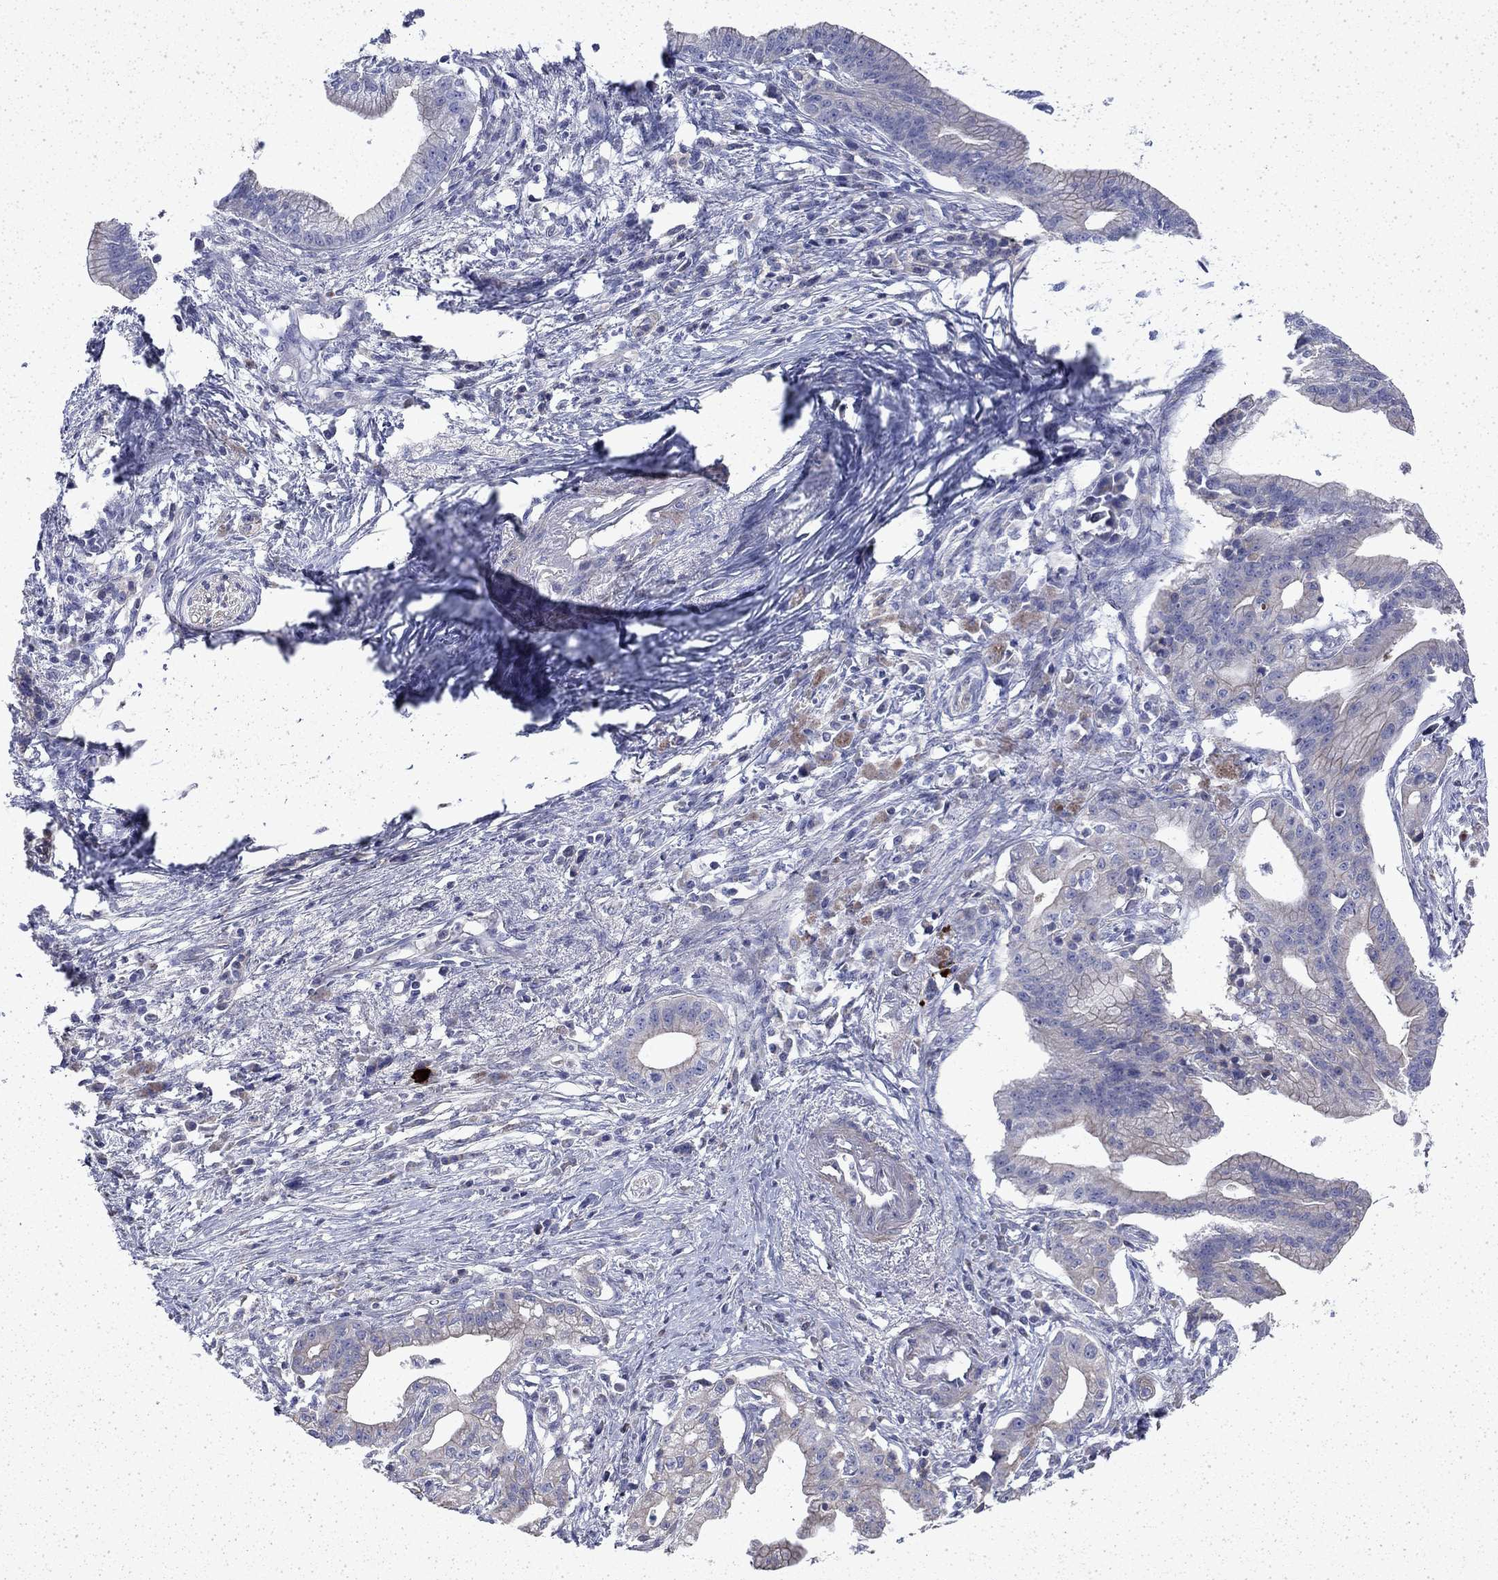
{"staining": {"intensity": "negative", "quantity": "none", "location": "none"}, "tissue": "pancreatic cancer", "cell_type": "Tumor cells", "image_type": "cancer", "snomed": [{"axis": "morphology", "description": "Normal tissue, NOS"}, {"axis": "morphology", "description": "Adenocarcinoma, NOS"}, {"axis": "topography", "description": "Pancreas"}], "caption": "Histopathology image shows no significant protein staining in tumor cells of adenocarcinoma (pancreatic). (DAB IHC, high magnification).", "gene": "DTNA", "patient": {"sex": "female", "age": 58}}